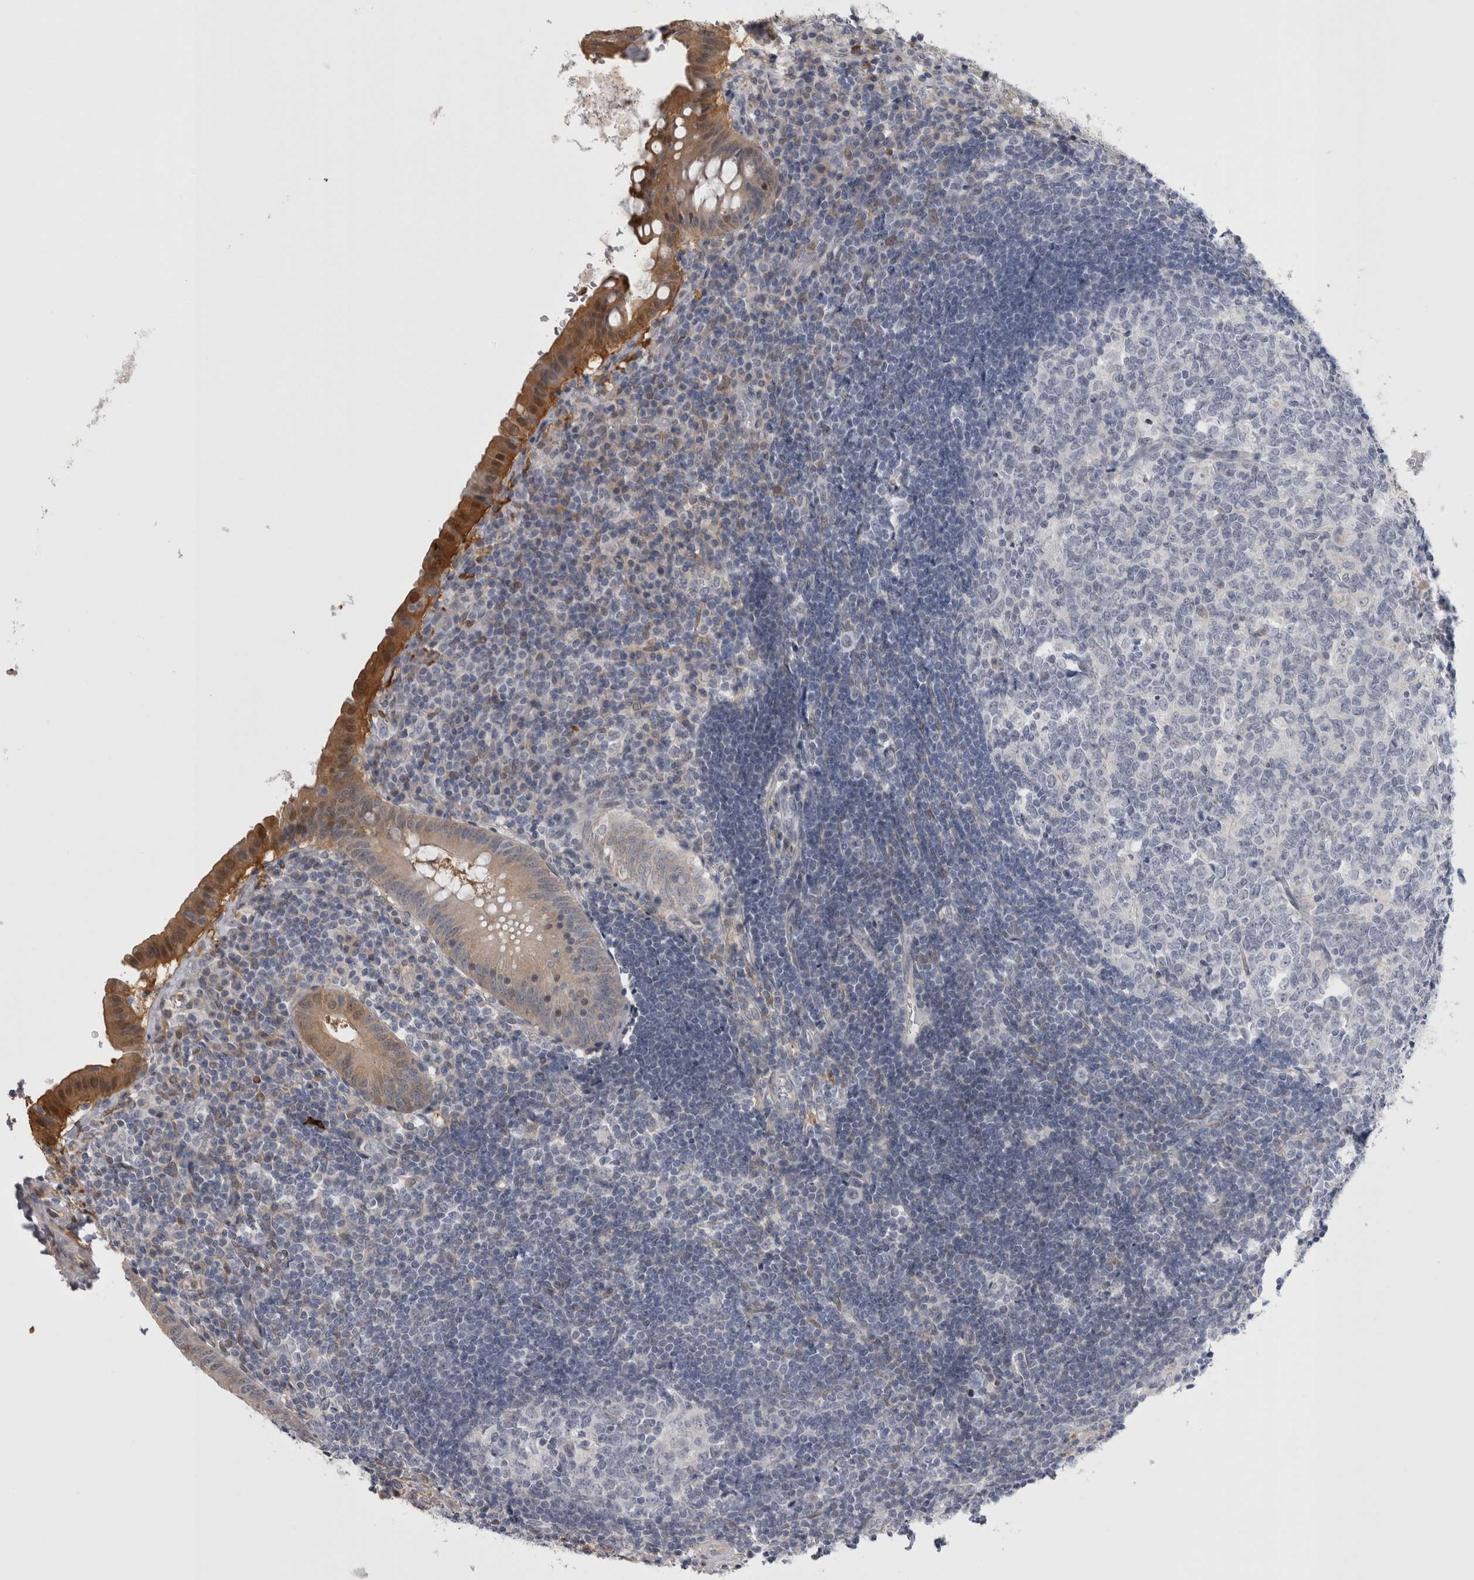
{"staining": {"intensity": "strong", "quantity": "<25%", "location": "cytoplasmic/membranous,nuclear"}, "tissue": "appendix", "cell_type": "Glandular cells", "image_type": "normal", "snomed": [{"axis": "morphology", "description": "Normal tissue, NOS"}, {"axis": "topography", "description": "Appendix"}], "caption": "This is a histology image of IHC staining of benign appendix, which shows strong staining in the cytoplasmic/membranous,nuclear of glandular cells.", "gene": "CHIC1", "patient": {"sex": "female", "age": 54}}